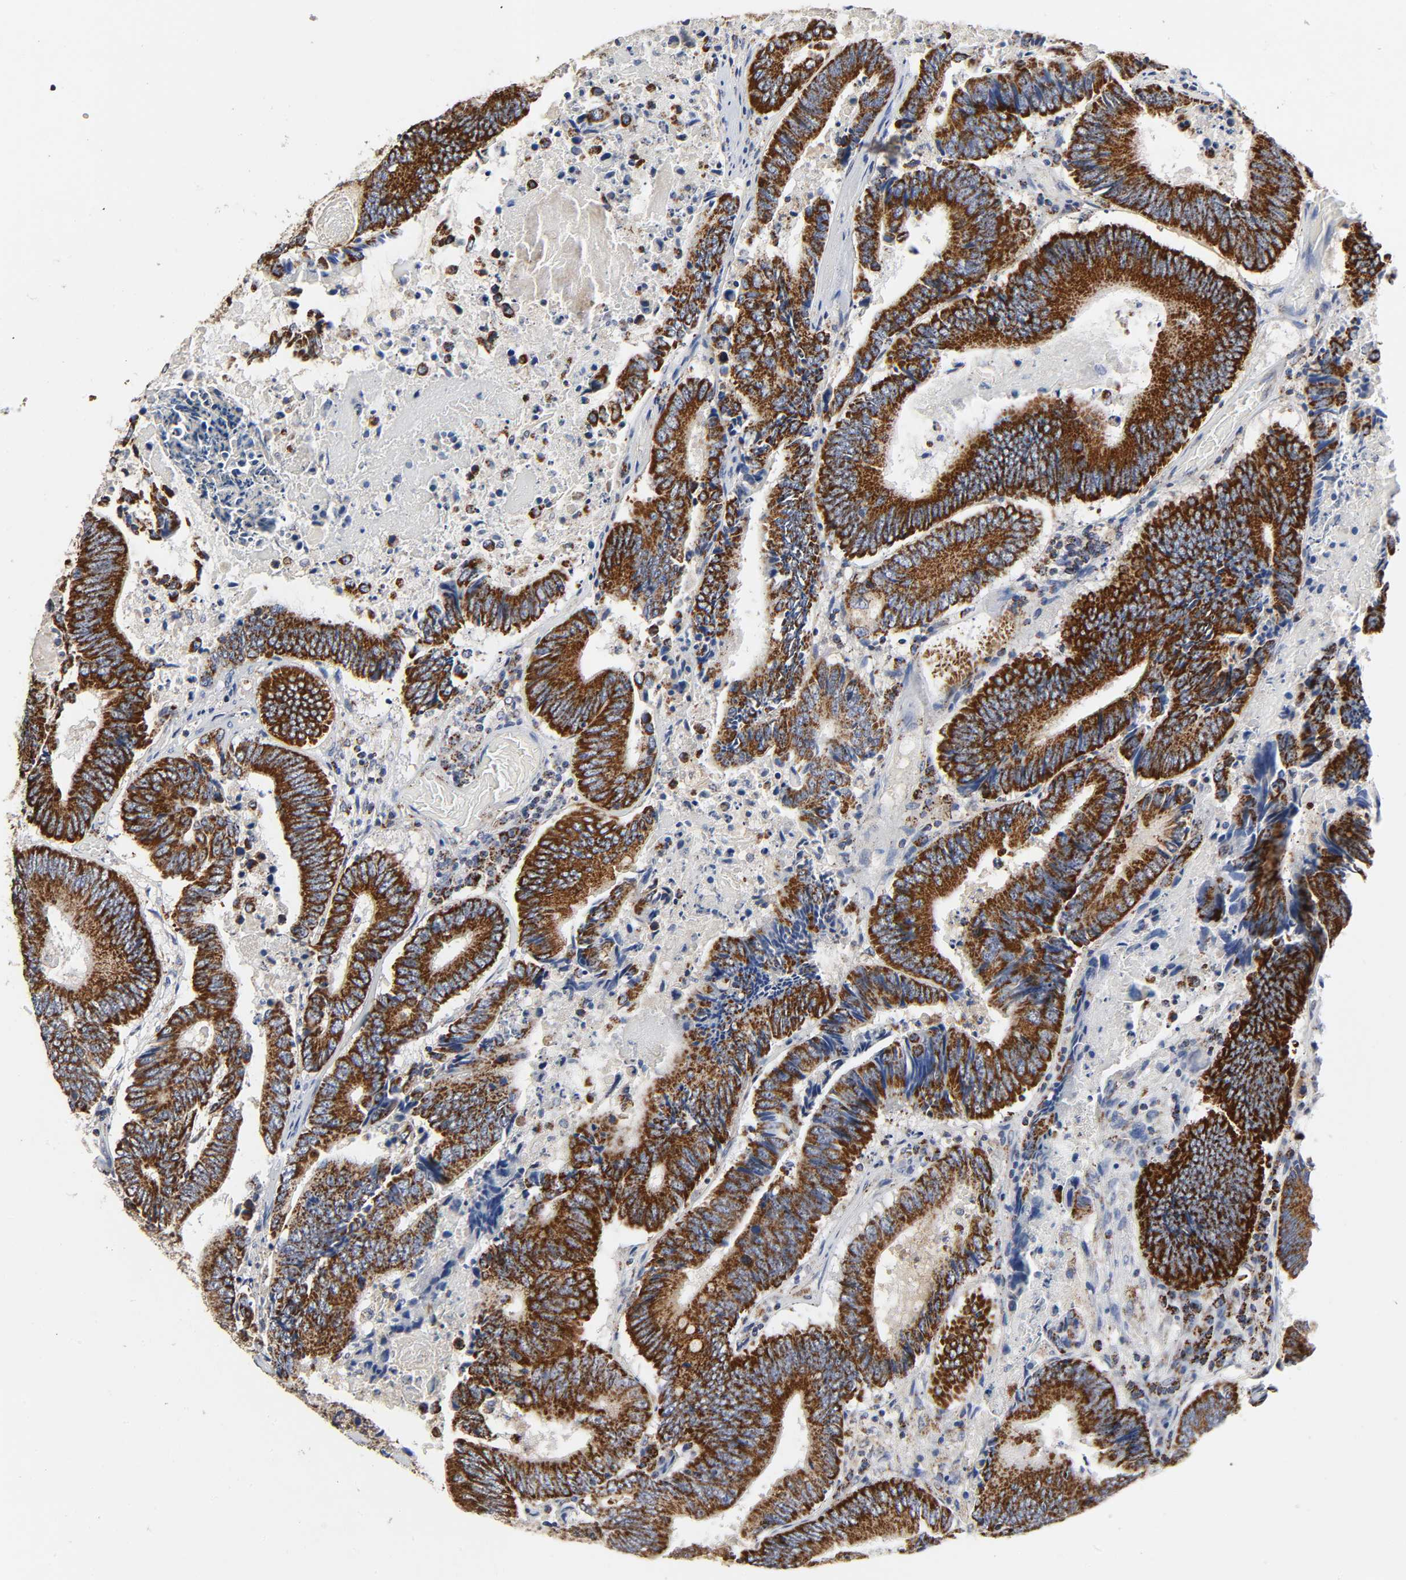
{"staining": {"intensity": "strong", "quantity": ">75%", "location": "cytoplasmic/membranous"}, "tissue": "colorectal cancer", "cell_type": "Tumor cells", "image_type": "cancer", "snomed": [{"axis": "morphology", "description": "Adenocarcinoma, NOS"}, {"axis": "topography", "description": "Colon"}], "caption": "A photomicrograph of human adenocarcinoma (colorectal) stained for a protein shows strong cytoplasmic/membranous brown staining in tumor cells.", "gene": "AOPEP", "patient": {"sex": "female", "age": 78}}